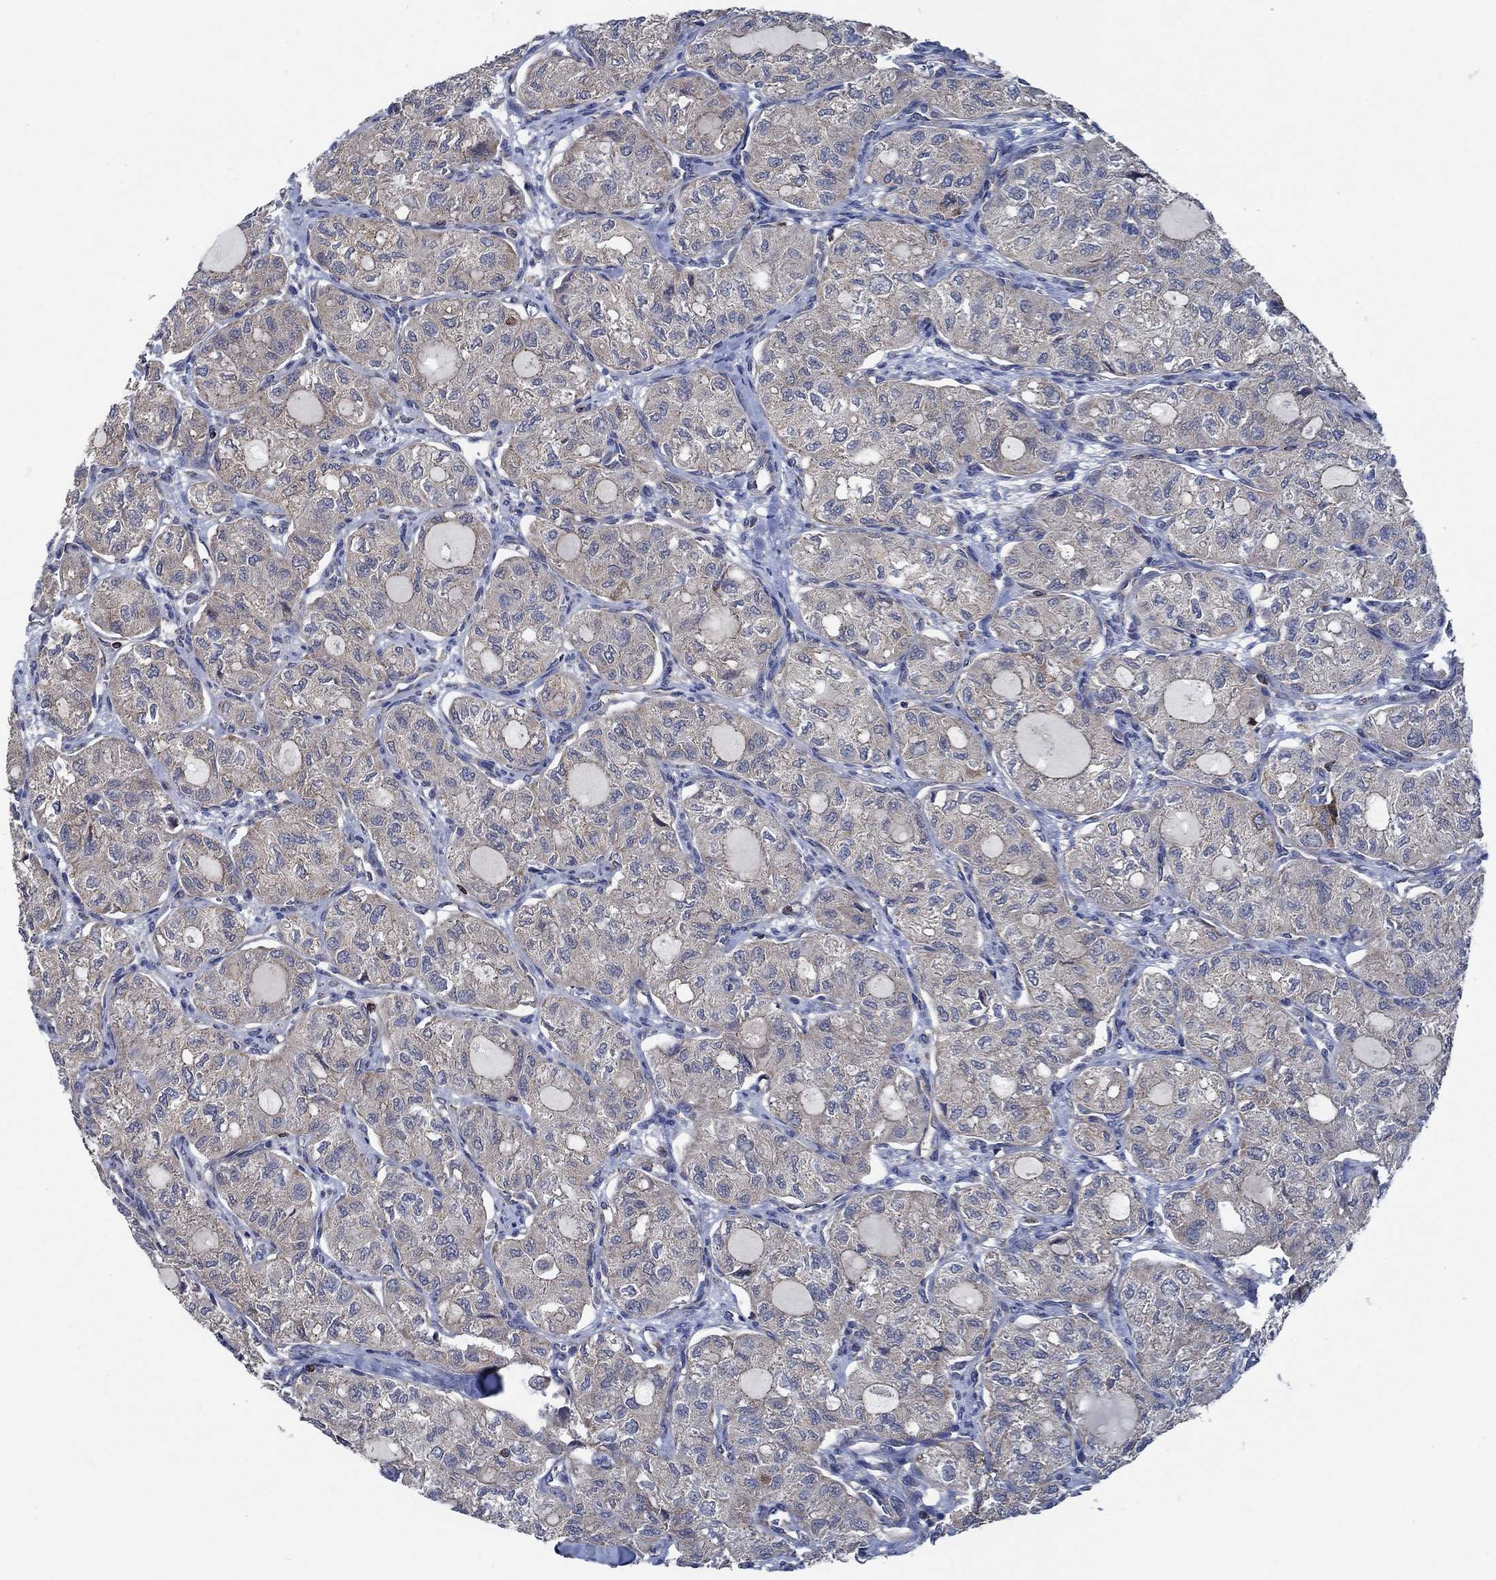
{"staining": {"intensity": "weak", "quantity": "<25%", "location": "cytoplasmic/membranous"}, "tissue": "thyroid cancer", "cell_type": "Tumor cells", "image_type": "cancer", "snomed": [{"axis": "morphology", "description": "Follicular adenoma carcinoma, NOS"}, {"axis": "topography", "description": "Thyroid gland"}], "caption": "Thyroid cancer was stained to show a protein in brown. There is no significant expression in tumor cells. The staining is performed using DAB brown chromogen with nuclei counter-stained in using hematoxylin.", "gene": "STXBP6", "patient": {"sex": "male", "age": 75}}